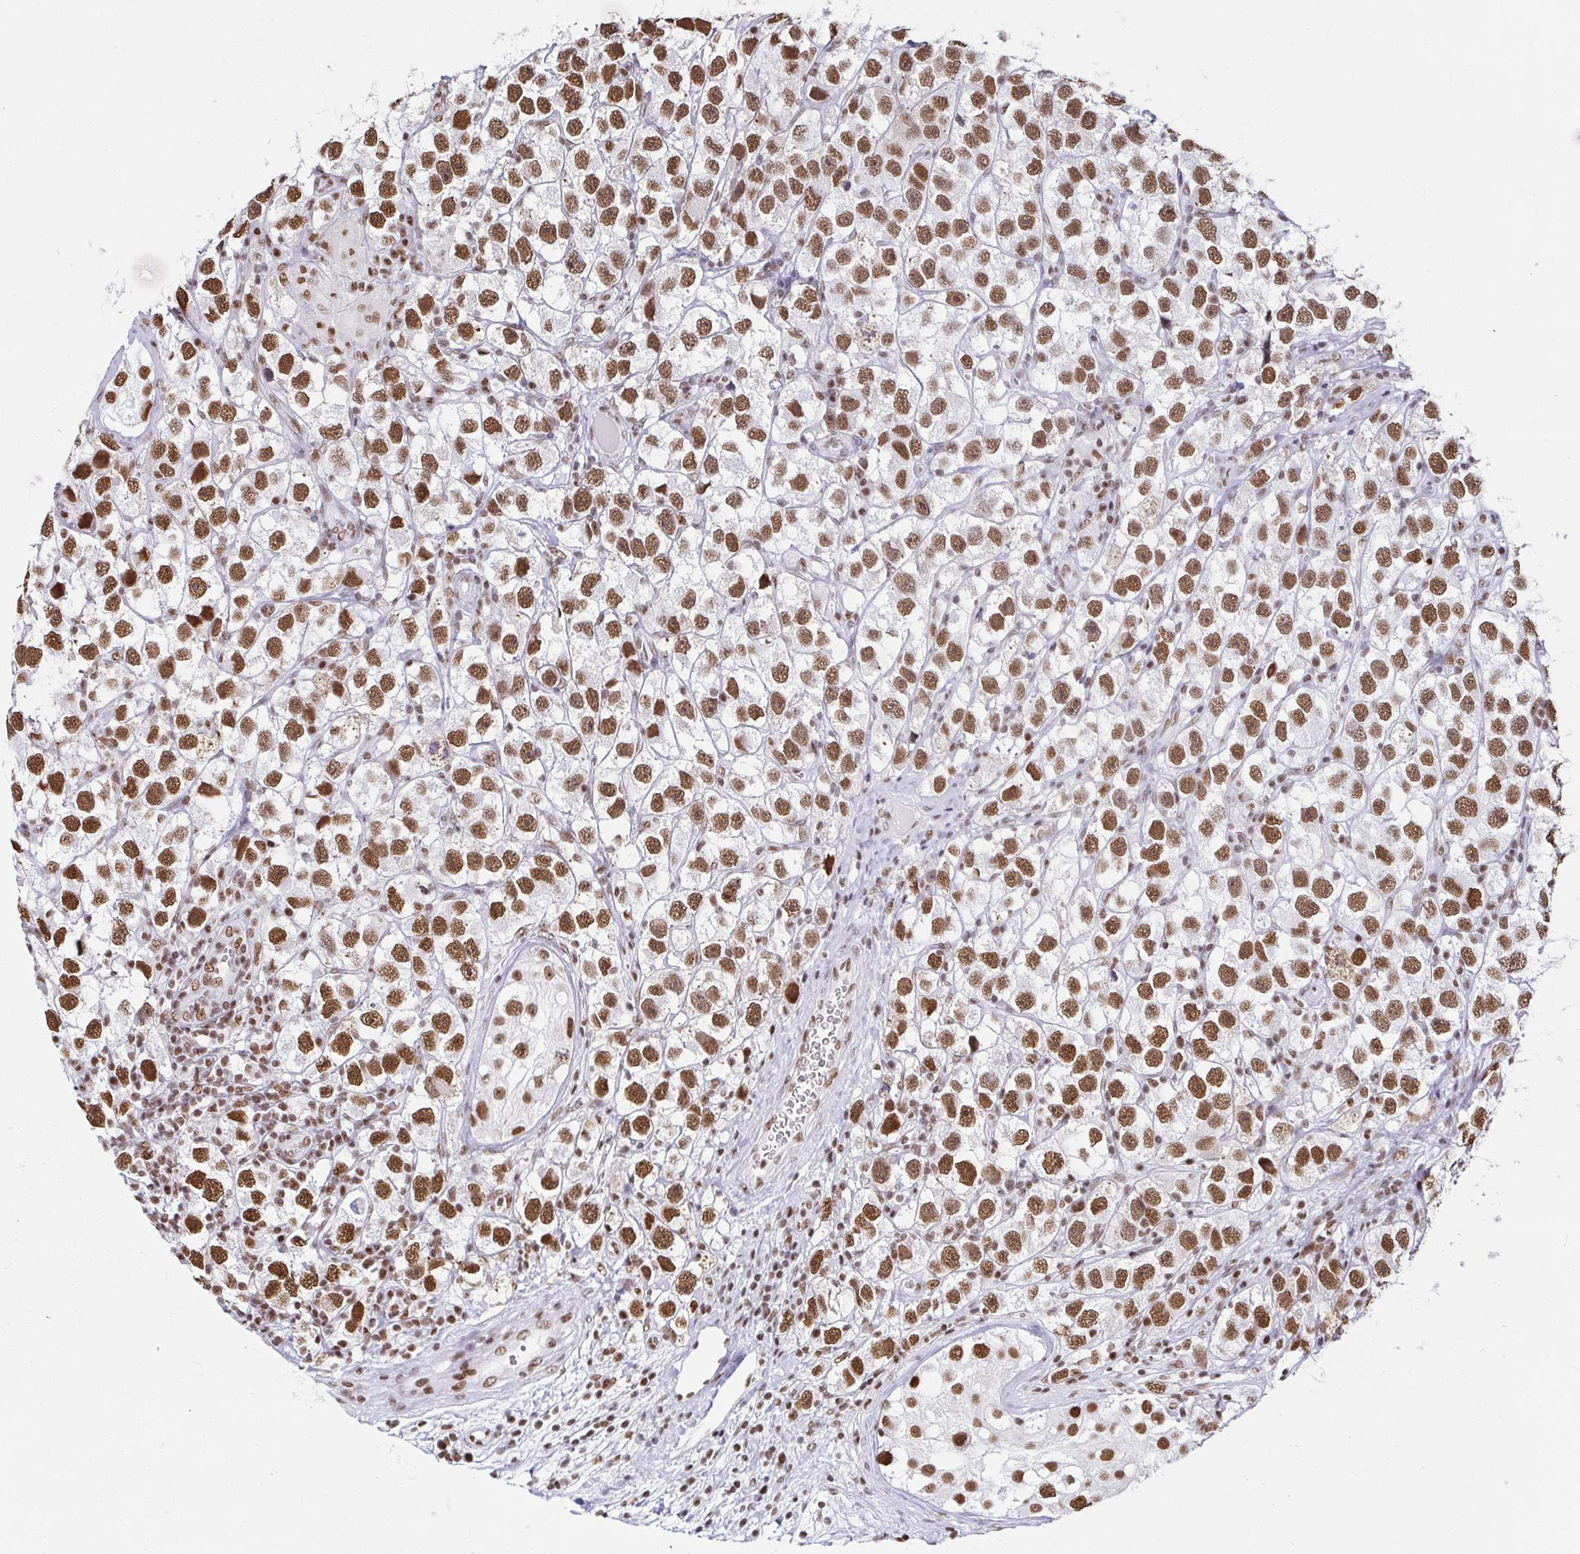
{"staining": {"intensity": "moderate", "quantity": ">75%", "location": "nuclear"}, "tissue": "testis cancer", "cell_type": "Tumor cells", "image_type": "cancer", "snomed": [{"axis": "morphology", "description": "Seminoma, NOS"}, {"axis": "topography", "description": "Testis"}], "caption": "Immunohistochemical staining of testis cancer (seminoma) displays medium levels of moderate nuclear expression in about >75% of tumor cells.", "gene": "EWSR1", "patient": {"sex": "male", "age": 26}}